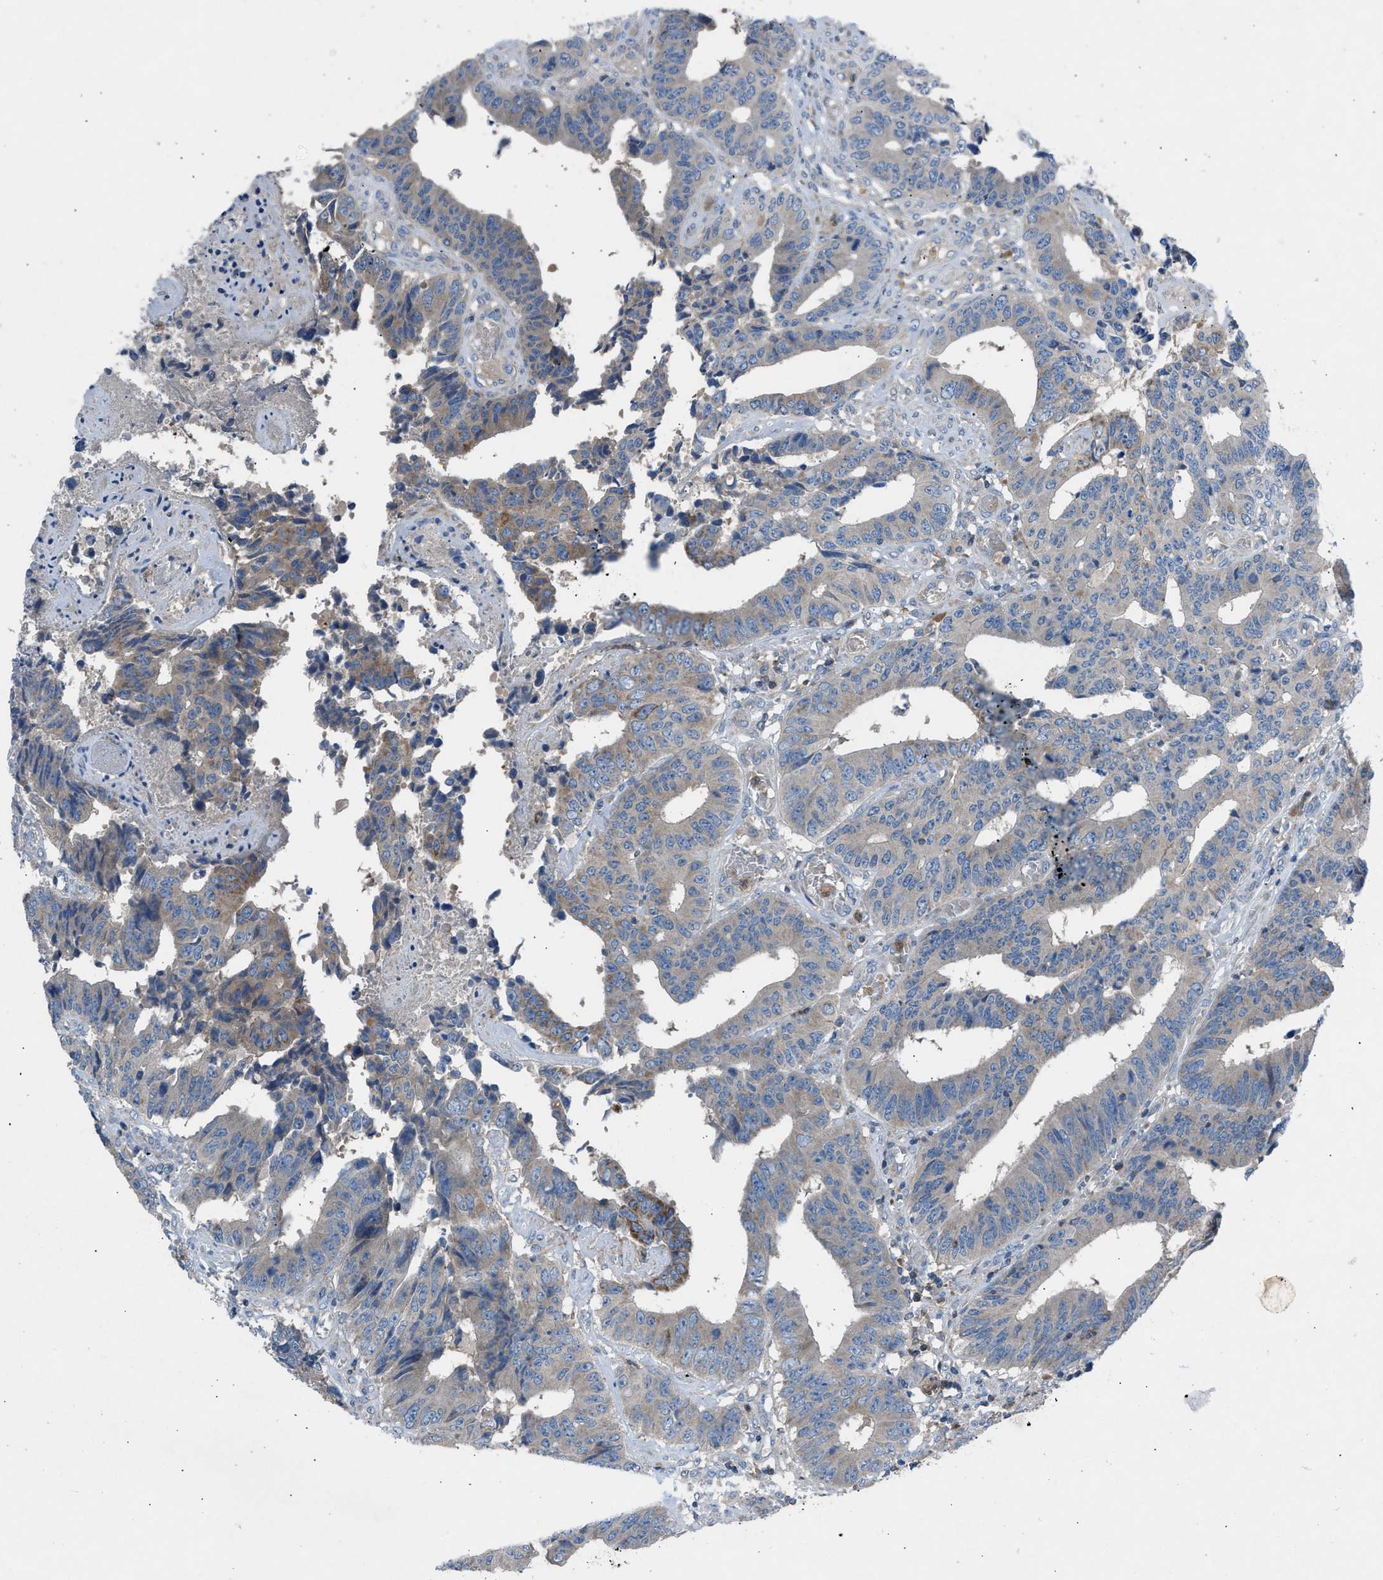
{"staining": {"intensity": "moderate", "quantity": "<25%", "location": "cytoplasmic/membranous"}, "tissue": "colorectal cancer", "cell_type": "Tumor cells", "image_type": "cancer", "snomed": [{"axis": "morphology", "description": "Adenocarcinoma, NOS"}, {"axis": "topography", "description": "Rectum"}], "caption": "Immunohistochemistry (IHC) staining of adenocarcinoma (colorectal), which reveals low levels of moderate cytoplasmic/membranous staining in about <25% of tumor cells indicating moderate cytoplasmic/membranous protein staining. The staining was performed using DAB (brown) for protein detection and nuclei were counterstained in hematoxylin (blue).", "gene": "GRK6", "patient": {"sex": "male", "age": 84}}